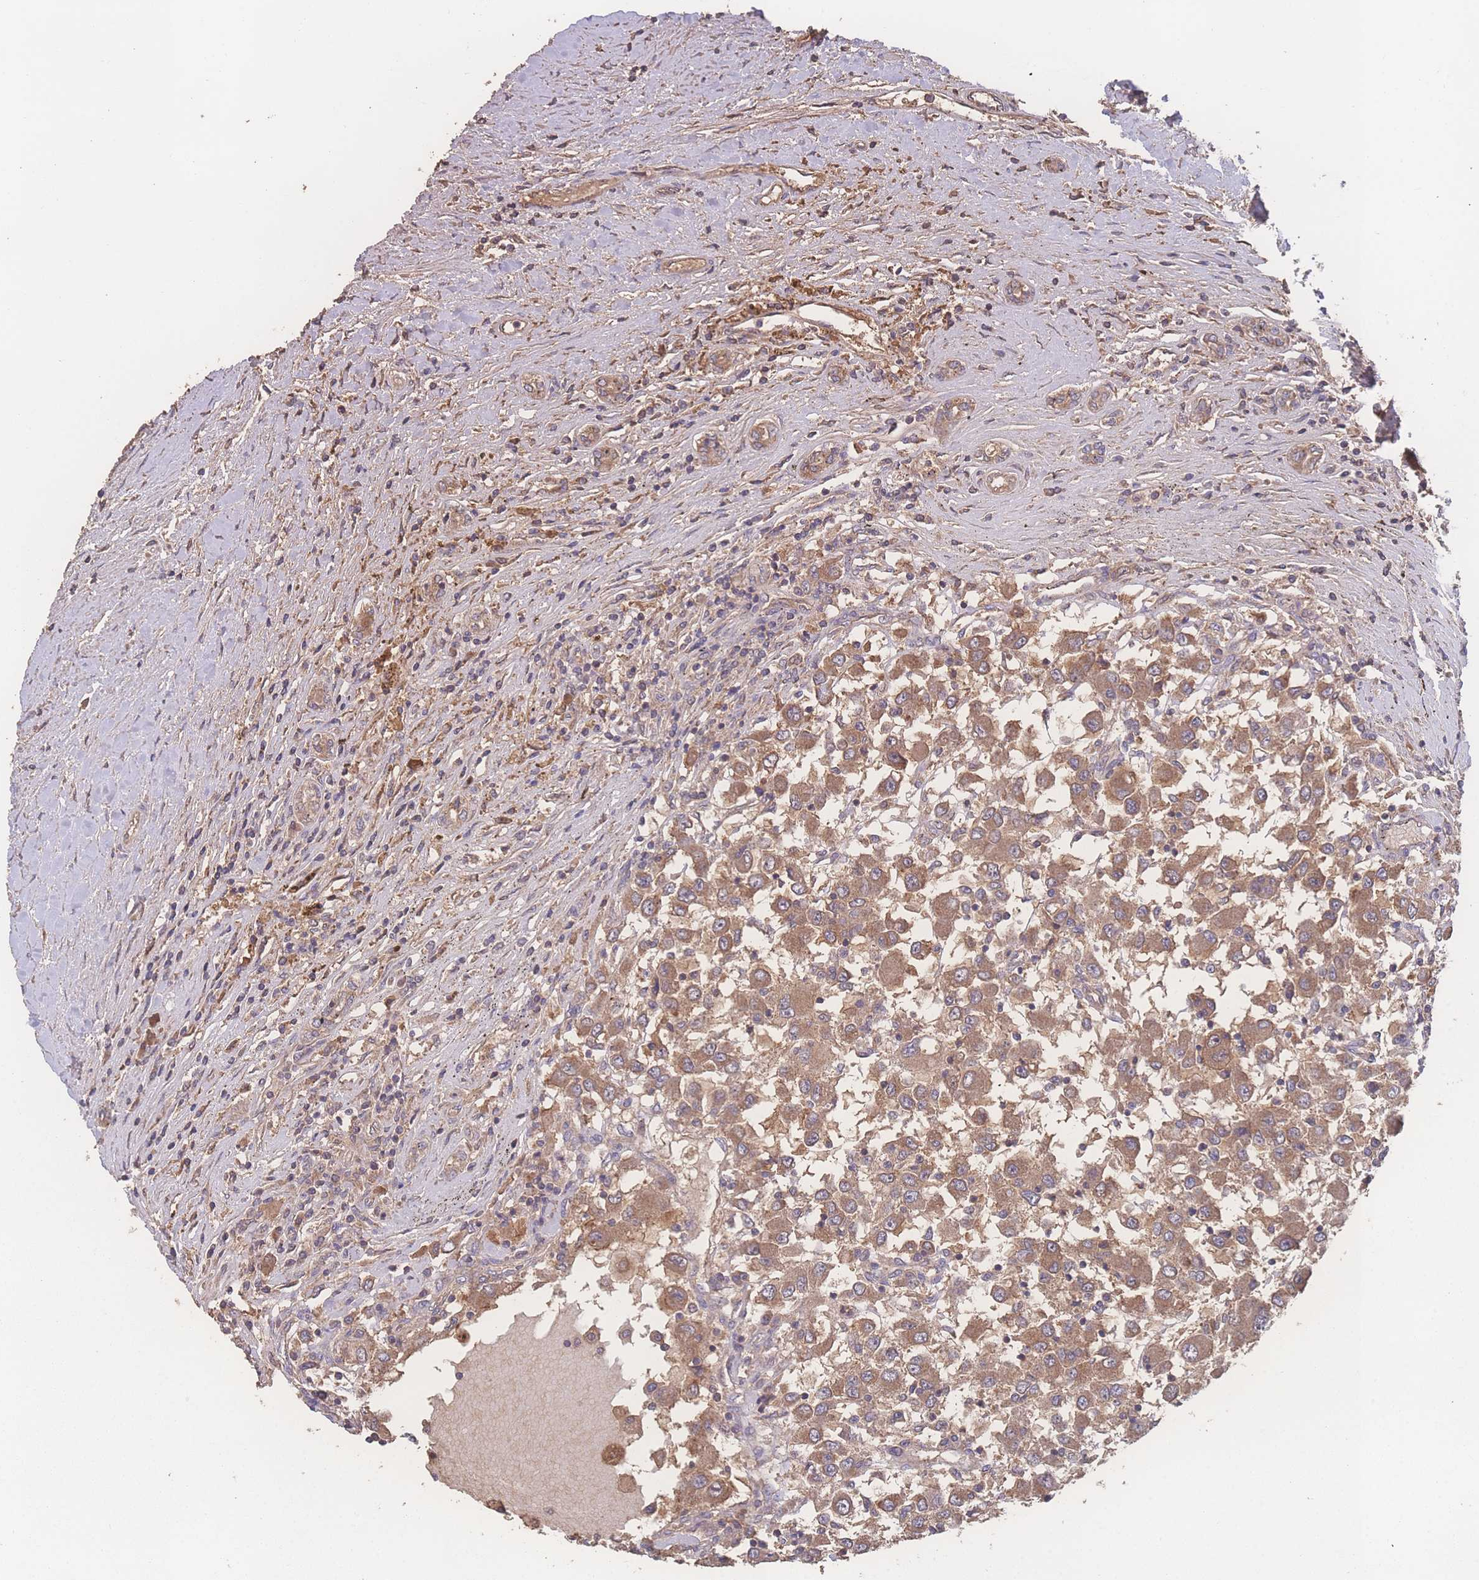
{"staining": {"intensity": "moderate", "quantity": ">75%", "location": "cytoplasmic/membranous"}, "tissue": "renal cancer", "cell_type": "Tumor cells", "image_type": "cancer", "snomed": [{"axis": "morphology", "description": "Adenocarcinoma, NOS"}, {"axis": "topography", "description": "Kidney"}], "caption": "The micrograph exhibits staining of renal adenocarcinoma, revealing moderate cytoplasmic/membranous protein expression (brown color) within tumor cells.", "gene": "ATXN10", "patient": {"sex": "female", "age": 67}}